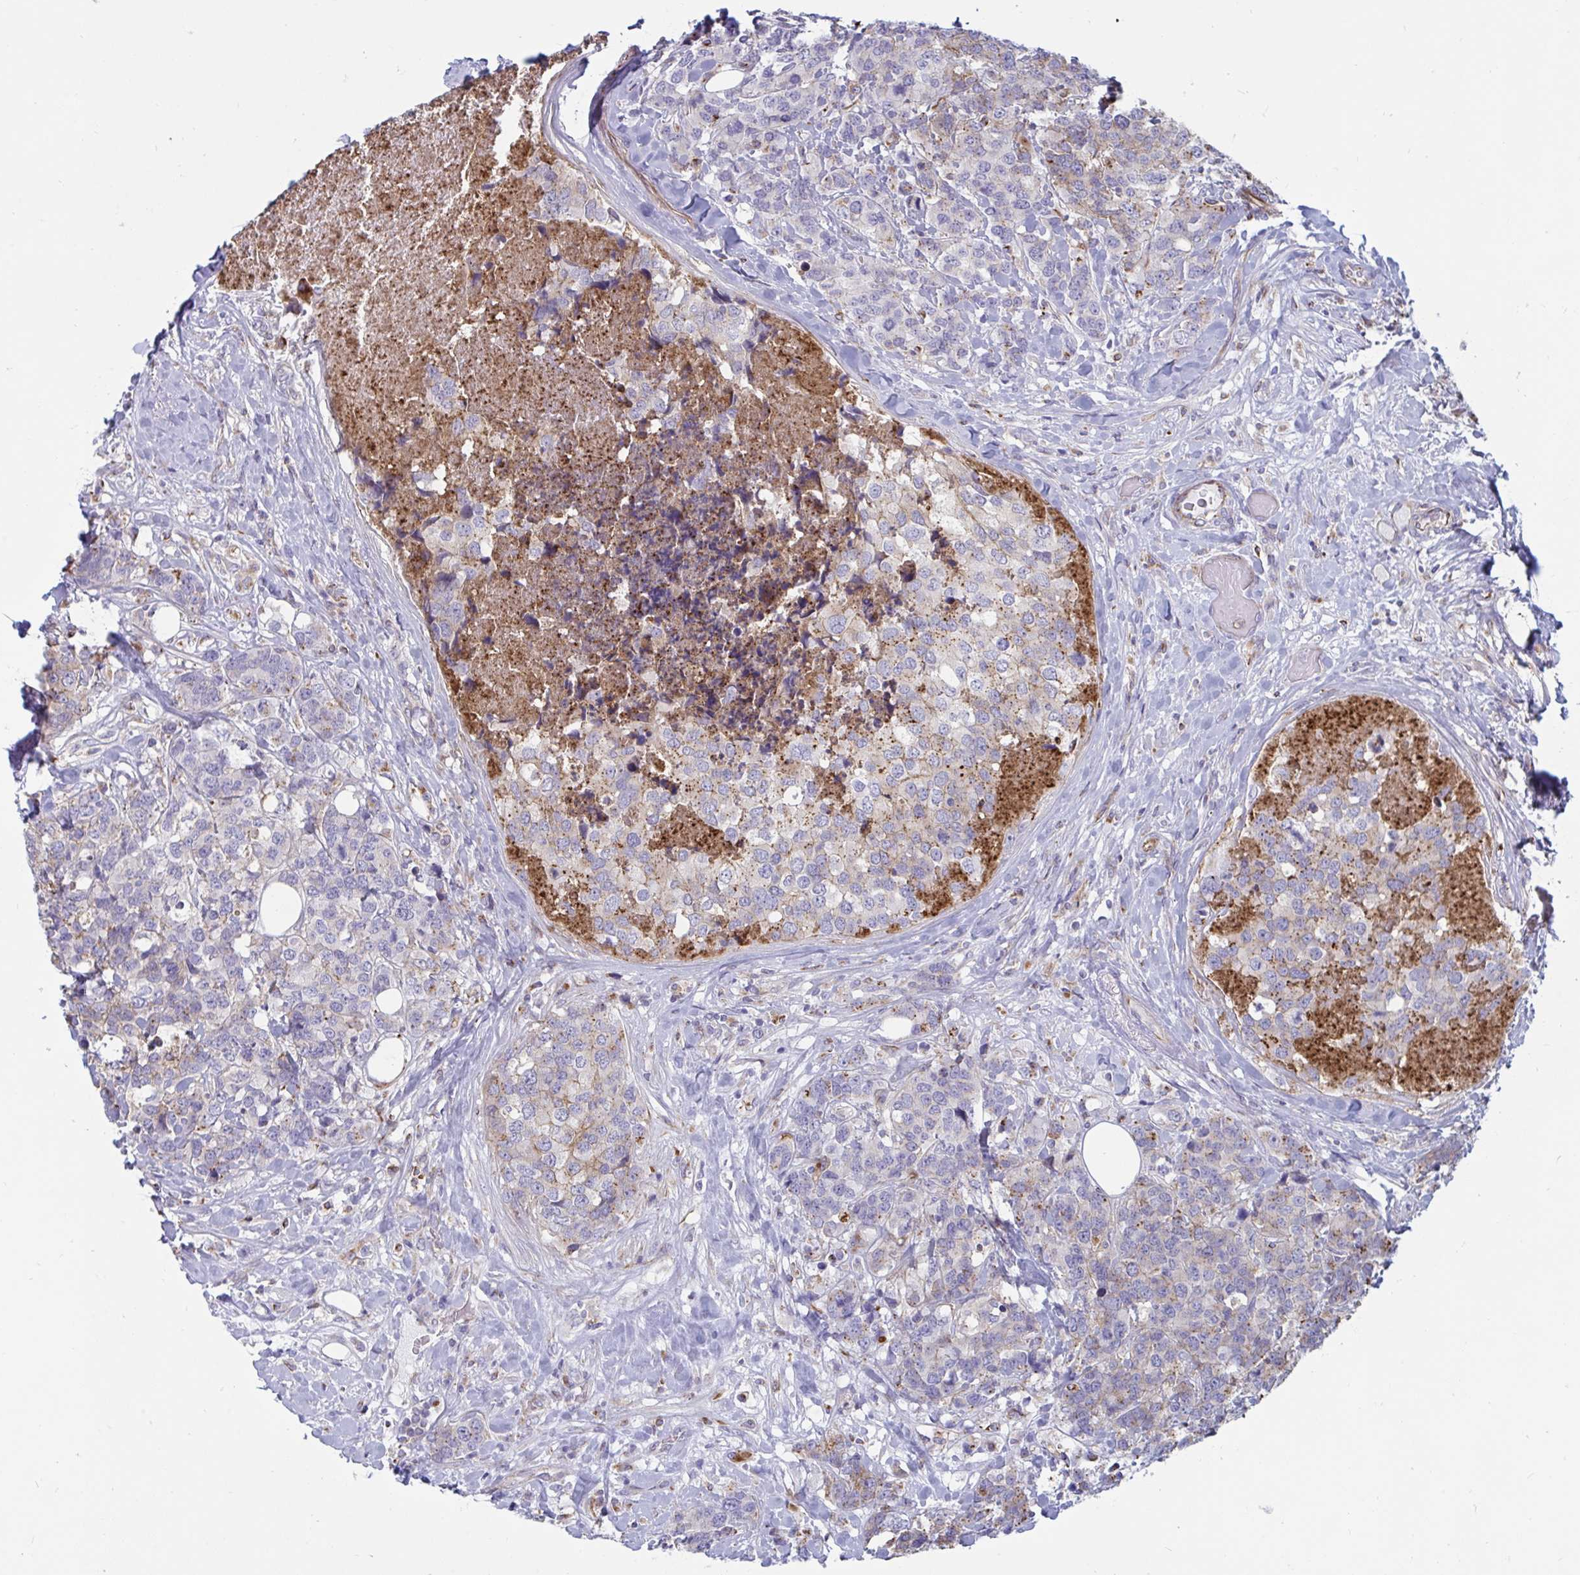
{"staining": {"intensity": "weak", "quantity": "25%-75%", "location": "cytoplasmic/membranous"}, "tissue": "breast cancer", "cell_type": "Tumor cells", "image_type": "cancer", "snomed": [{"axis": "morphology", "description": "Lobular carcinoma"}, {"axis": "topography", "description": "Breast"}], "caption": "High-magnification brightfield microscopy of lobular carcinoma (breast) stained with DAB (3,3'-diaminobenzidine) (brown) and counterstained with hematoxylin (blue). tumor cells exhibit weak cytoplasmic/membranous staining is seen in about25%-75% of cells.", "gene": "SLC9A6", "patient": {"sex": "female", "age": 59}}